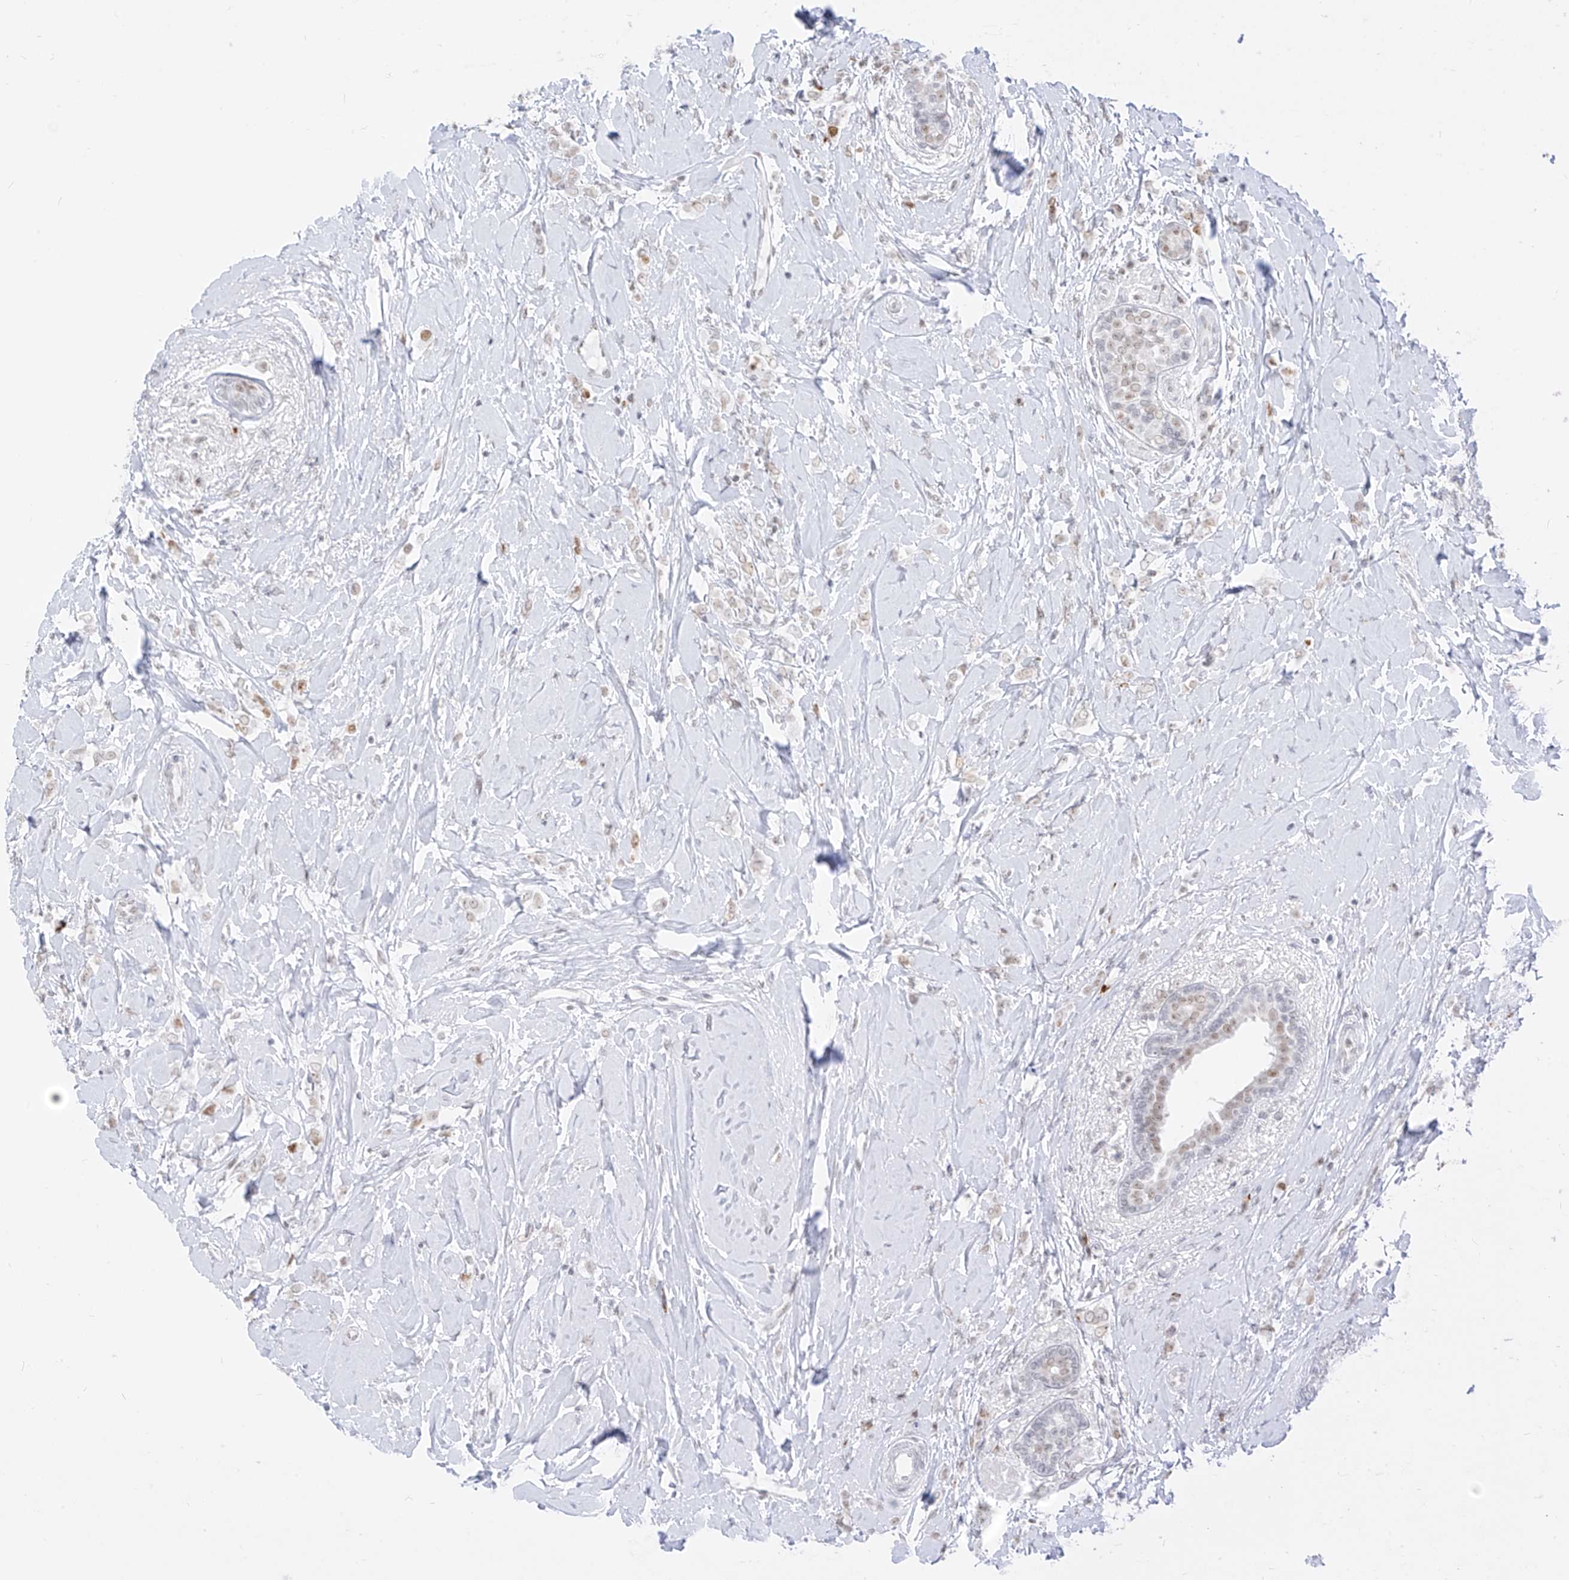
{"staining": {"intensity": "moderate", "quantity": "<25%", "location": "nuclear"}, "tissue": "breast cancer", "cell_type": "Tumor cells", "image_type": "cancer", "snomed": [{"axis": "morphology", "description": "Normal tissue, NOS"}, {"axis": "morphology", "description": "Lobular carcinoma"}, {"axis": "topography", "description": "Breast"}], "caption": "Immunohistochemistry image of human breast cancer (lobular carcinoma) stained for a protein (brown), which displays low levels of moderate nuclear staining in about <25% of tumor cells.", "gene": "SUPT5H", "patient": {"sex": "female", "age": 47}}